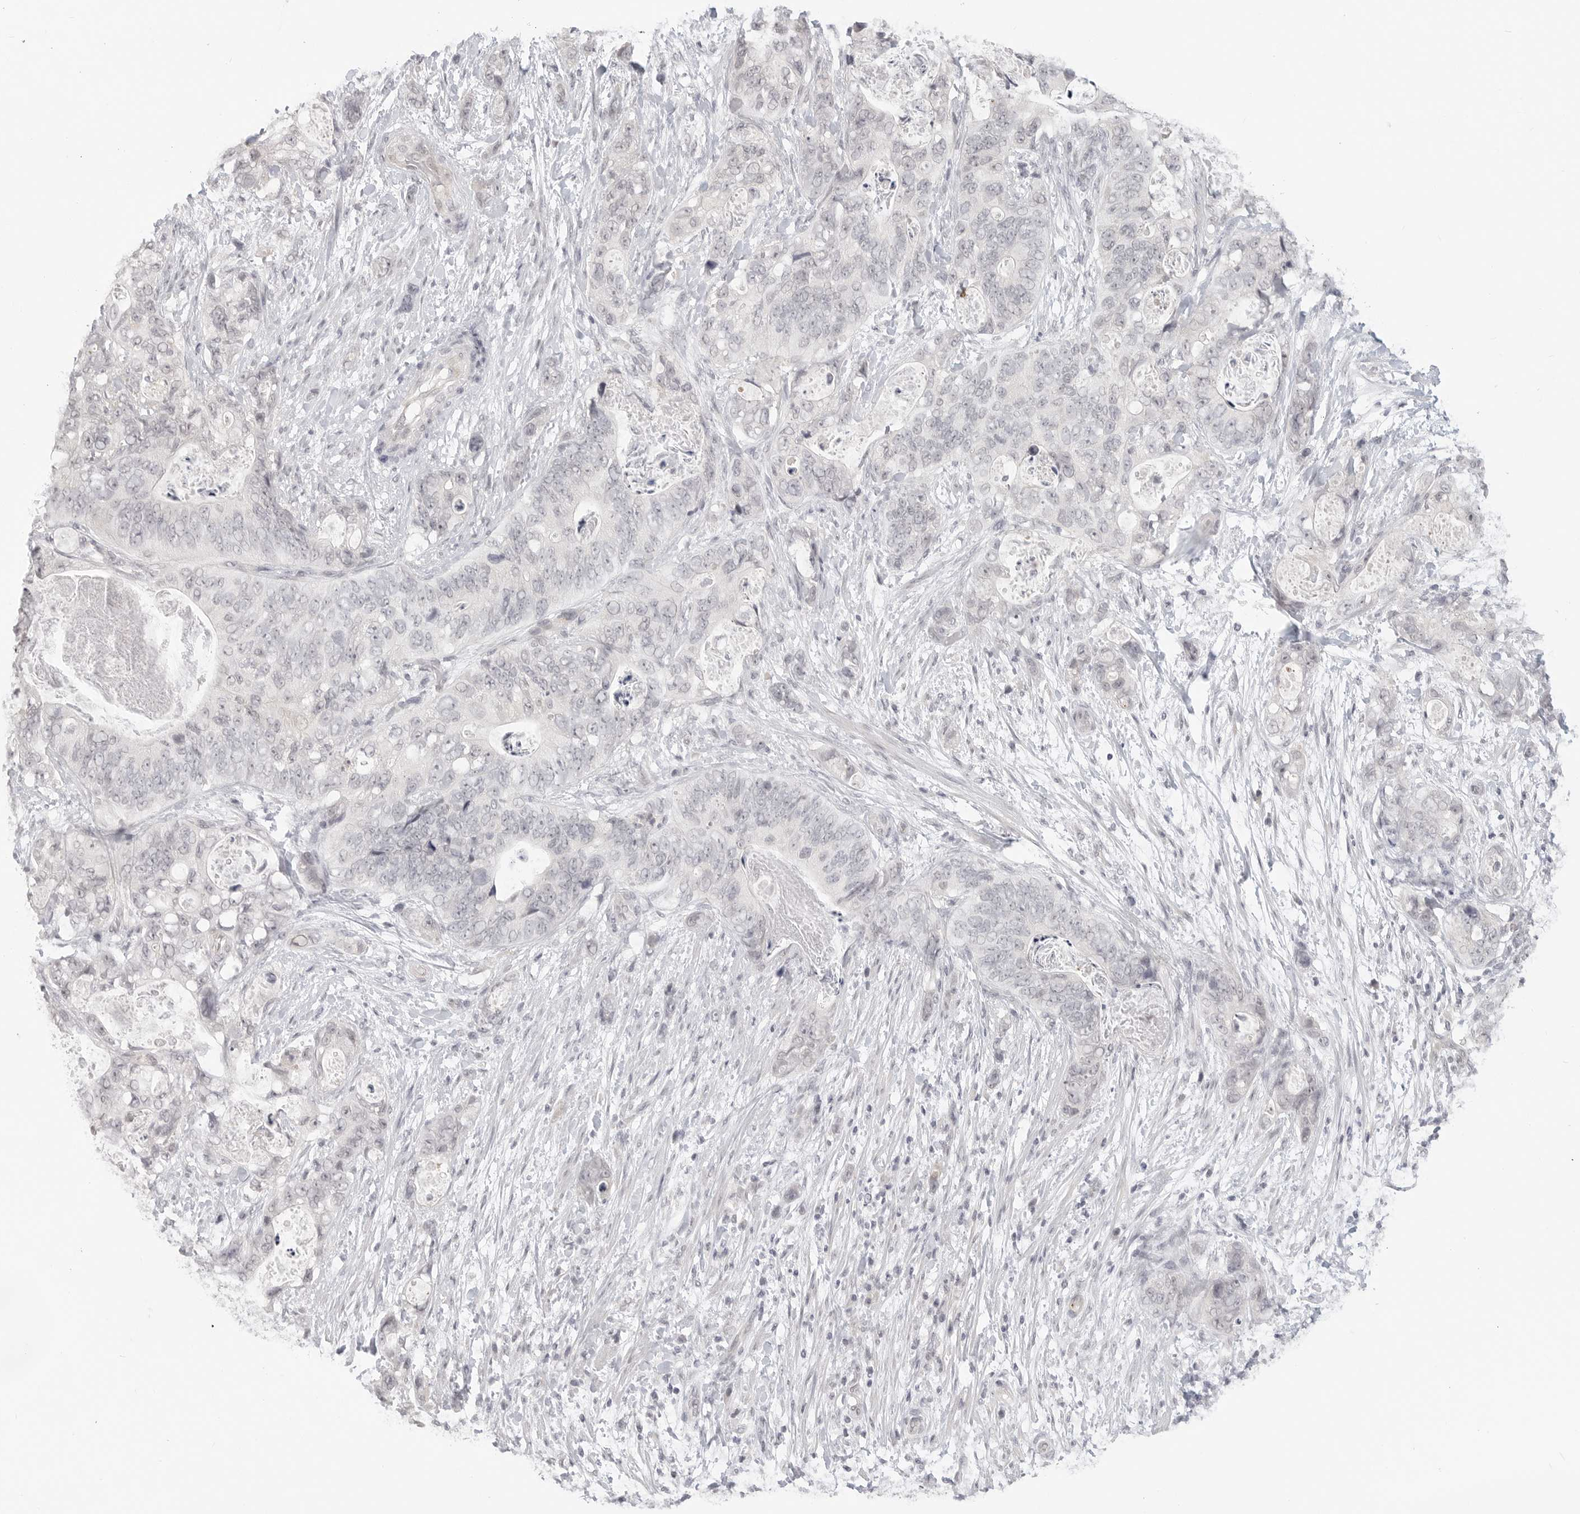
{"staining": {"intensity": "negative", "quantity": "none", "location": "none"}, "tissue": "stomach cancer", "cell_type": "Tumor cells", "image_type": "cancer", "snomed": [{"axis": "morphology", "description": "Normal tissue, NOS"}, {"axis": "morphology", "description": "Adenocarcinoma, NOS"}, {"axis": "topography", "description": "Stomach"}], "caption": "DAB immunohistochemical staining of human adenocarcinoma (stomach) reveals no significant positivity in tumor cells.", "gene": "KLK11", "patient": {"sex": "female", "age": 89}}